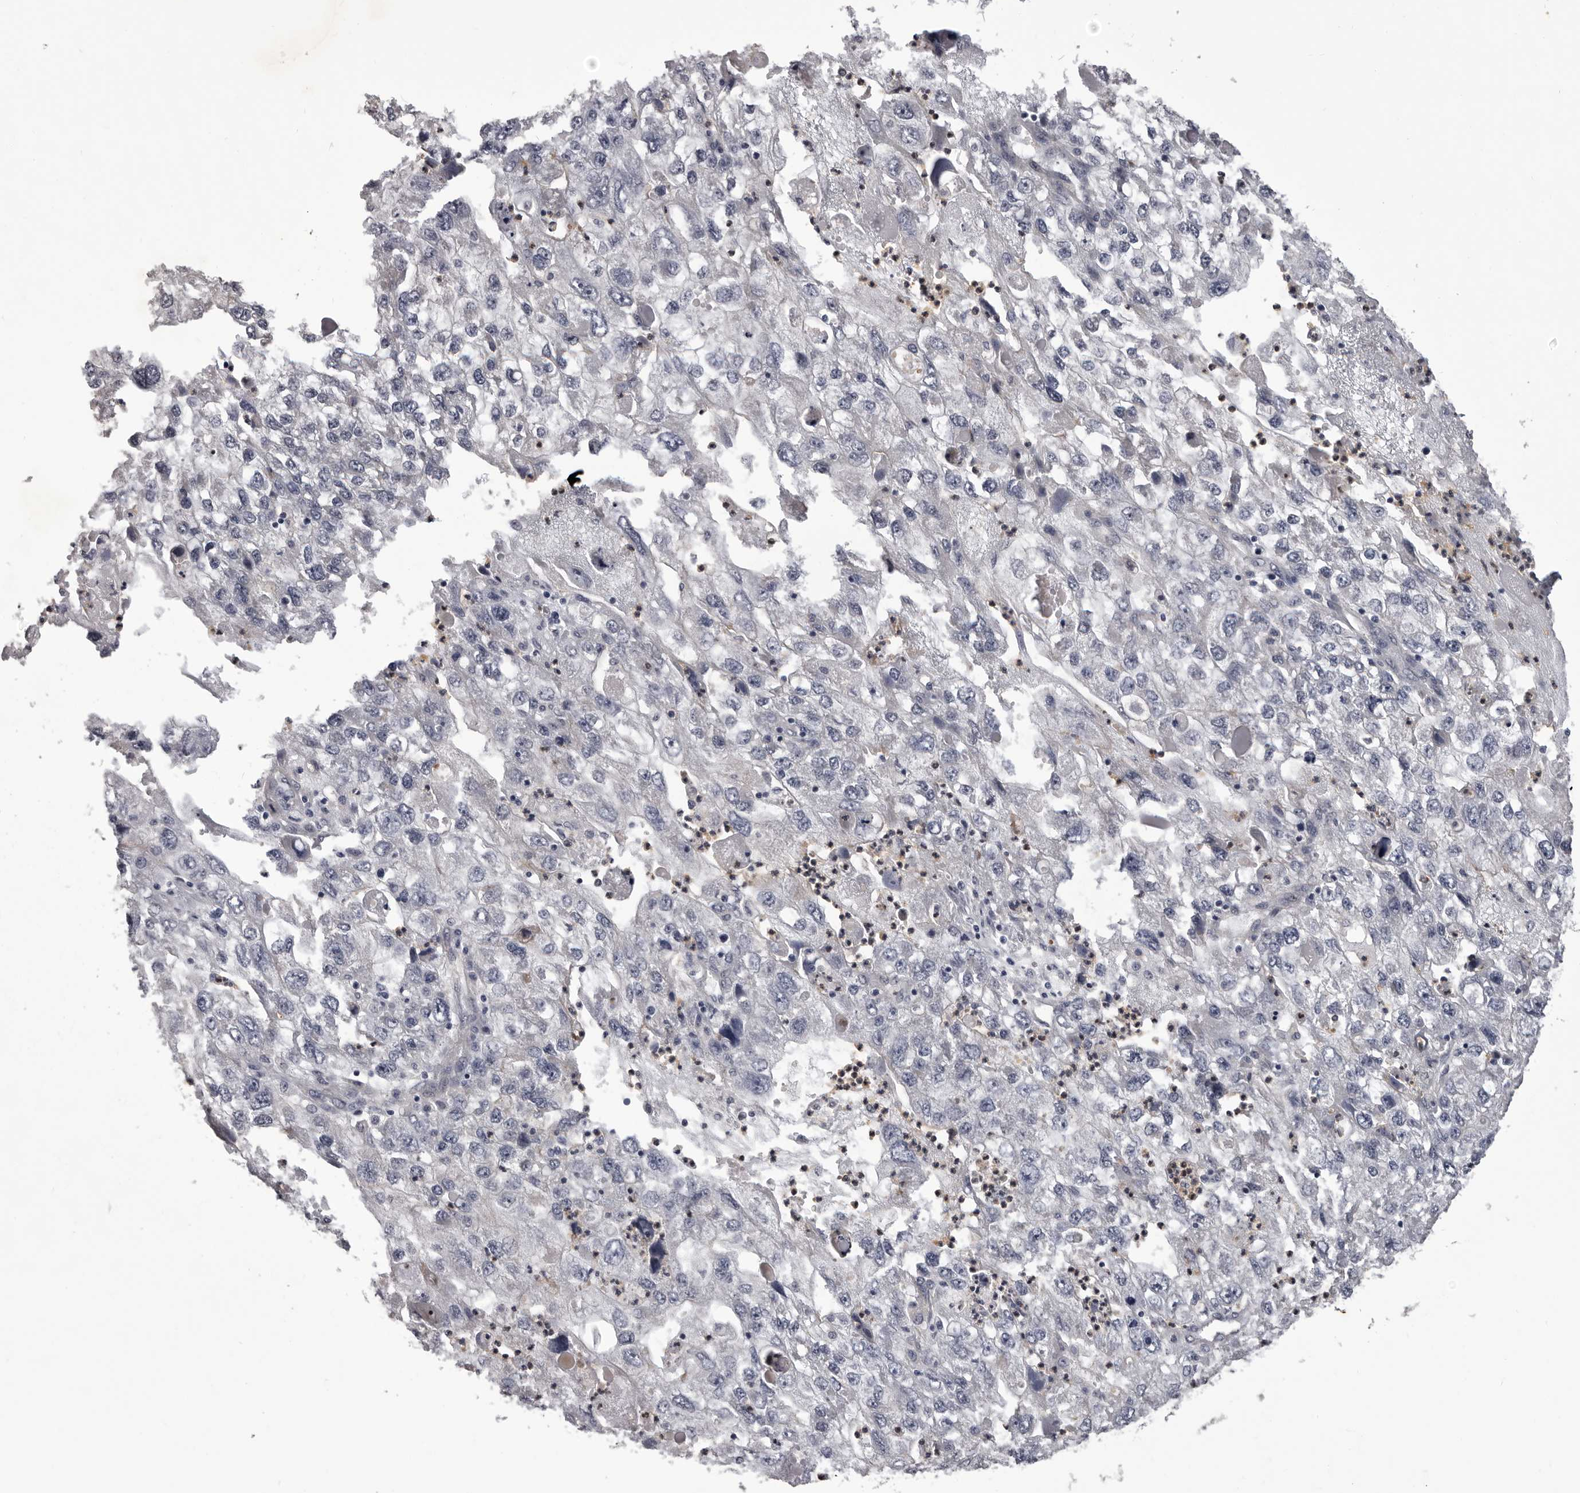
{"staining": {"intensity": "negative", "quantity": "none", "location": "none"}, "tissue": "endometrial cancer", "cell_type": "Tumor cells", "image_type": "cancer", "snomed": [{"axis": "morphology", "description": "Adenocarcinoma, NOS"}, {"axis": "topography", "description": "Endometrium"}], "caption": "IHC of human endometrial cancer exhibits no positivity in tumor cells.", "gene": "RNF2", "patient": {"sex": "female", "age": 49}}